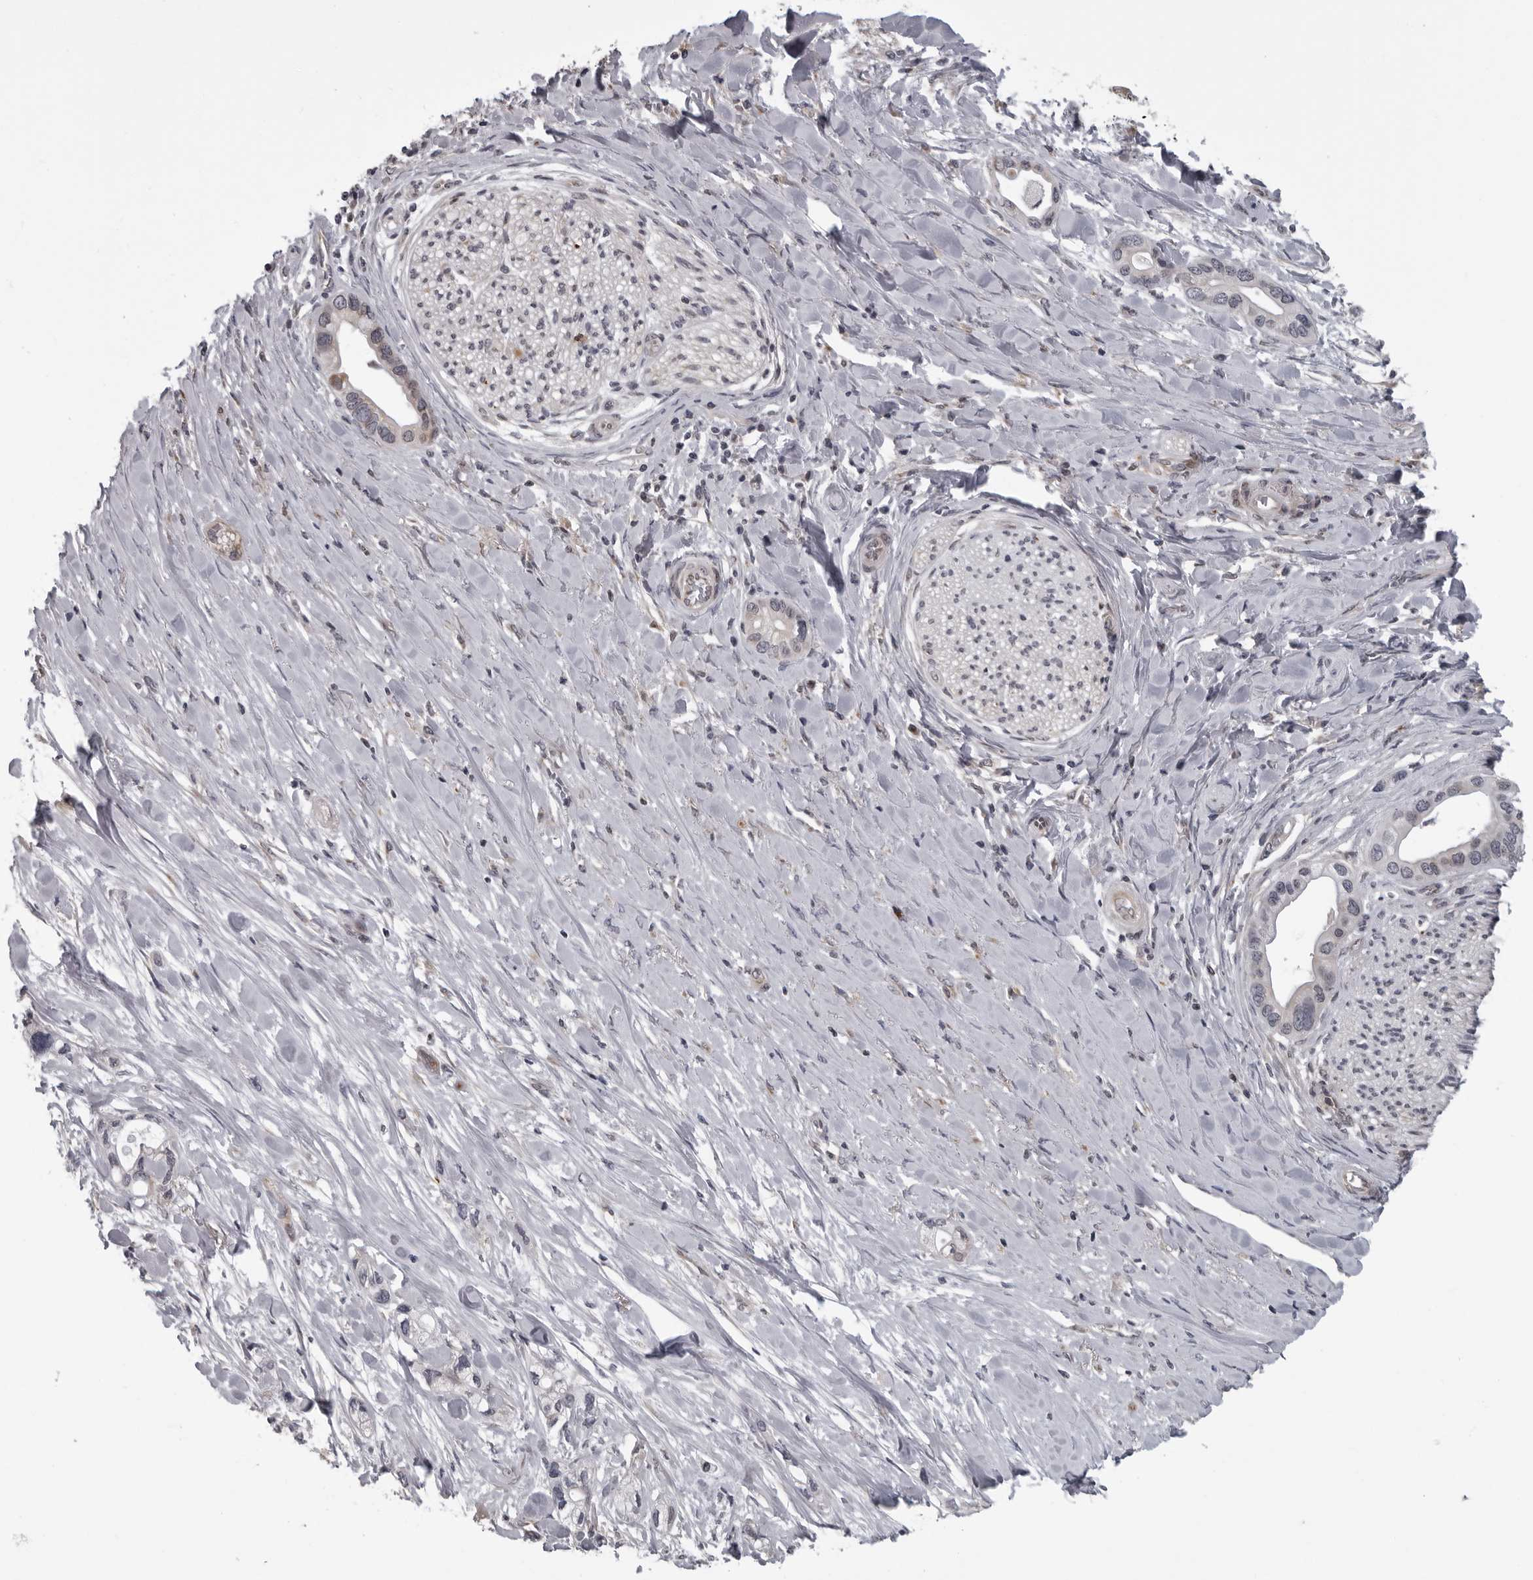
{"staining": {"intensity": "moderate", "quantity": "<25%", "location": "cytoplasmic/membranous"}, "tissue": "pancreatic cancer", "cell_type": "Tumor cells", "image_type": "cancer", "snomed": [{"axis": "morphology", "description": "Adenocarcinoma, NOS"}, {"axis": "topography", "description": "Pancreas"}], "caption": "Immunohistochemical staining of pancreatic adenocarcinoma shows low levels of moderate cytoplasmic/membranous protein expression in about <25% of tumor cells.", "gene": "RTCA", "patient": {"sex": "female", "age": 77}}